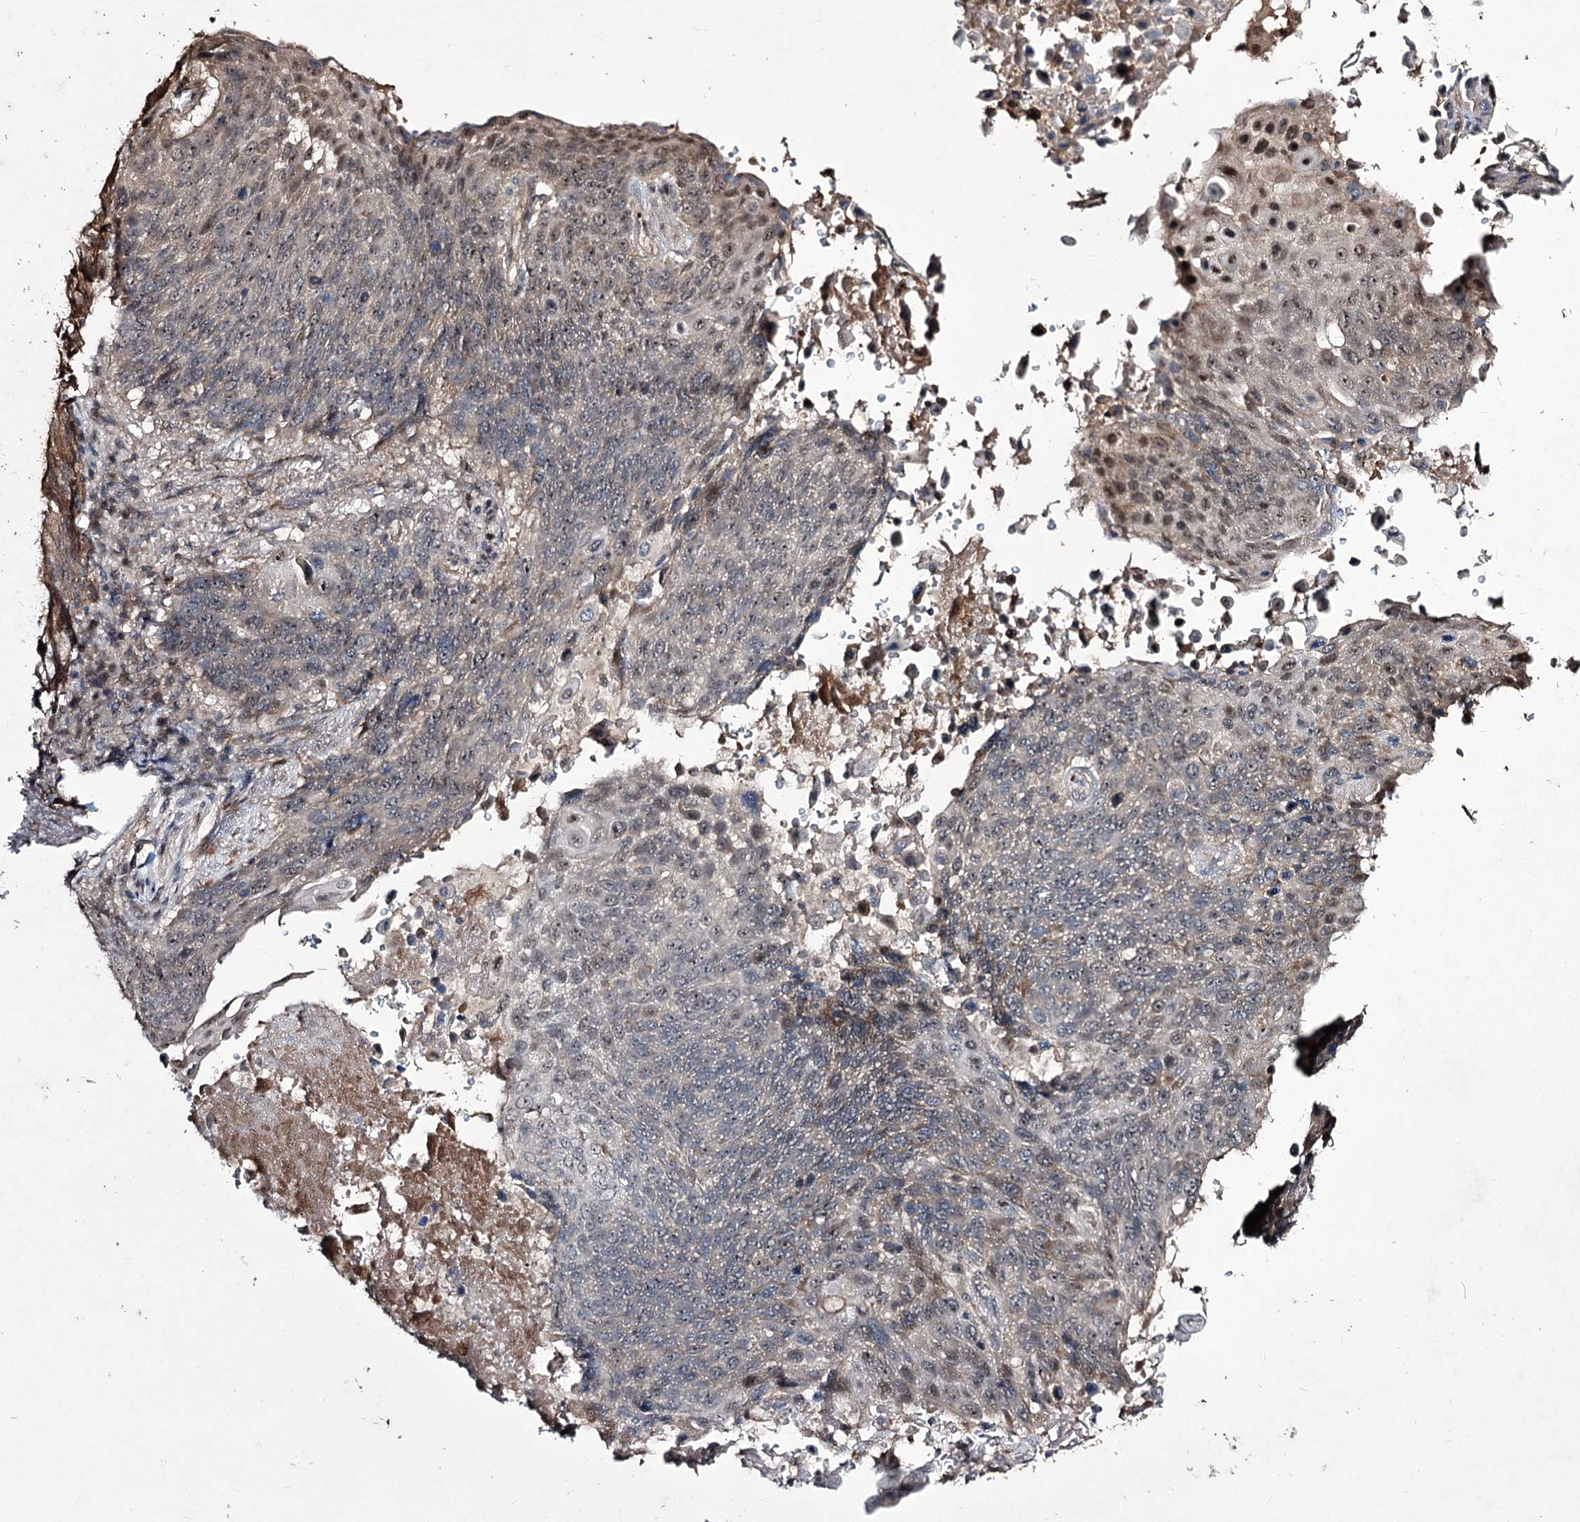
{"staining": {"intensity": "negative", "quantity": "none", "location": "none"}, "tissue": "lung cancer", "cell_type": "Tumor cells", "image_type": "cancer", "snomed": [{"axis": "morphology", "description": "Squamous cell carcinoma, NOS"}, {"axis": "topography", "description": "Lung"}], "caption": "Immunohistochemistry histopathology image of neoplastic tissue: lung cancer (squamous cell carcinoma) stained with DAB reveals no significant protein positivity in tumor cells.", "gene": "CPNE8", "patient": {"sex": "male", "age": 66}}